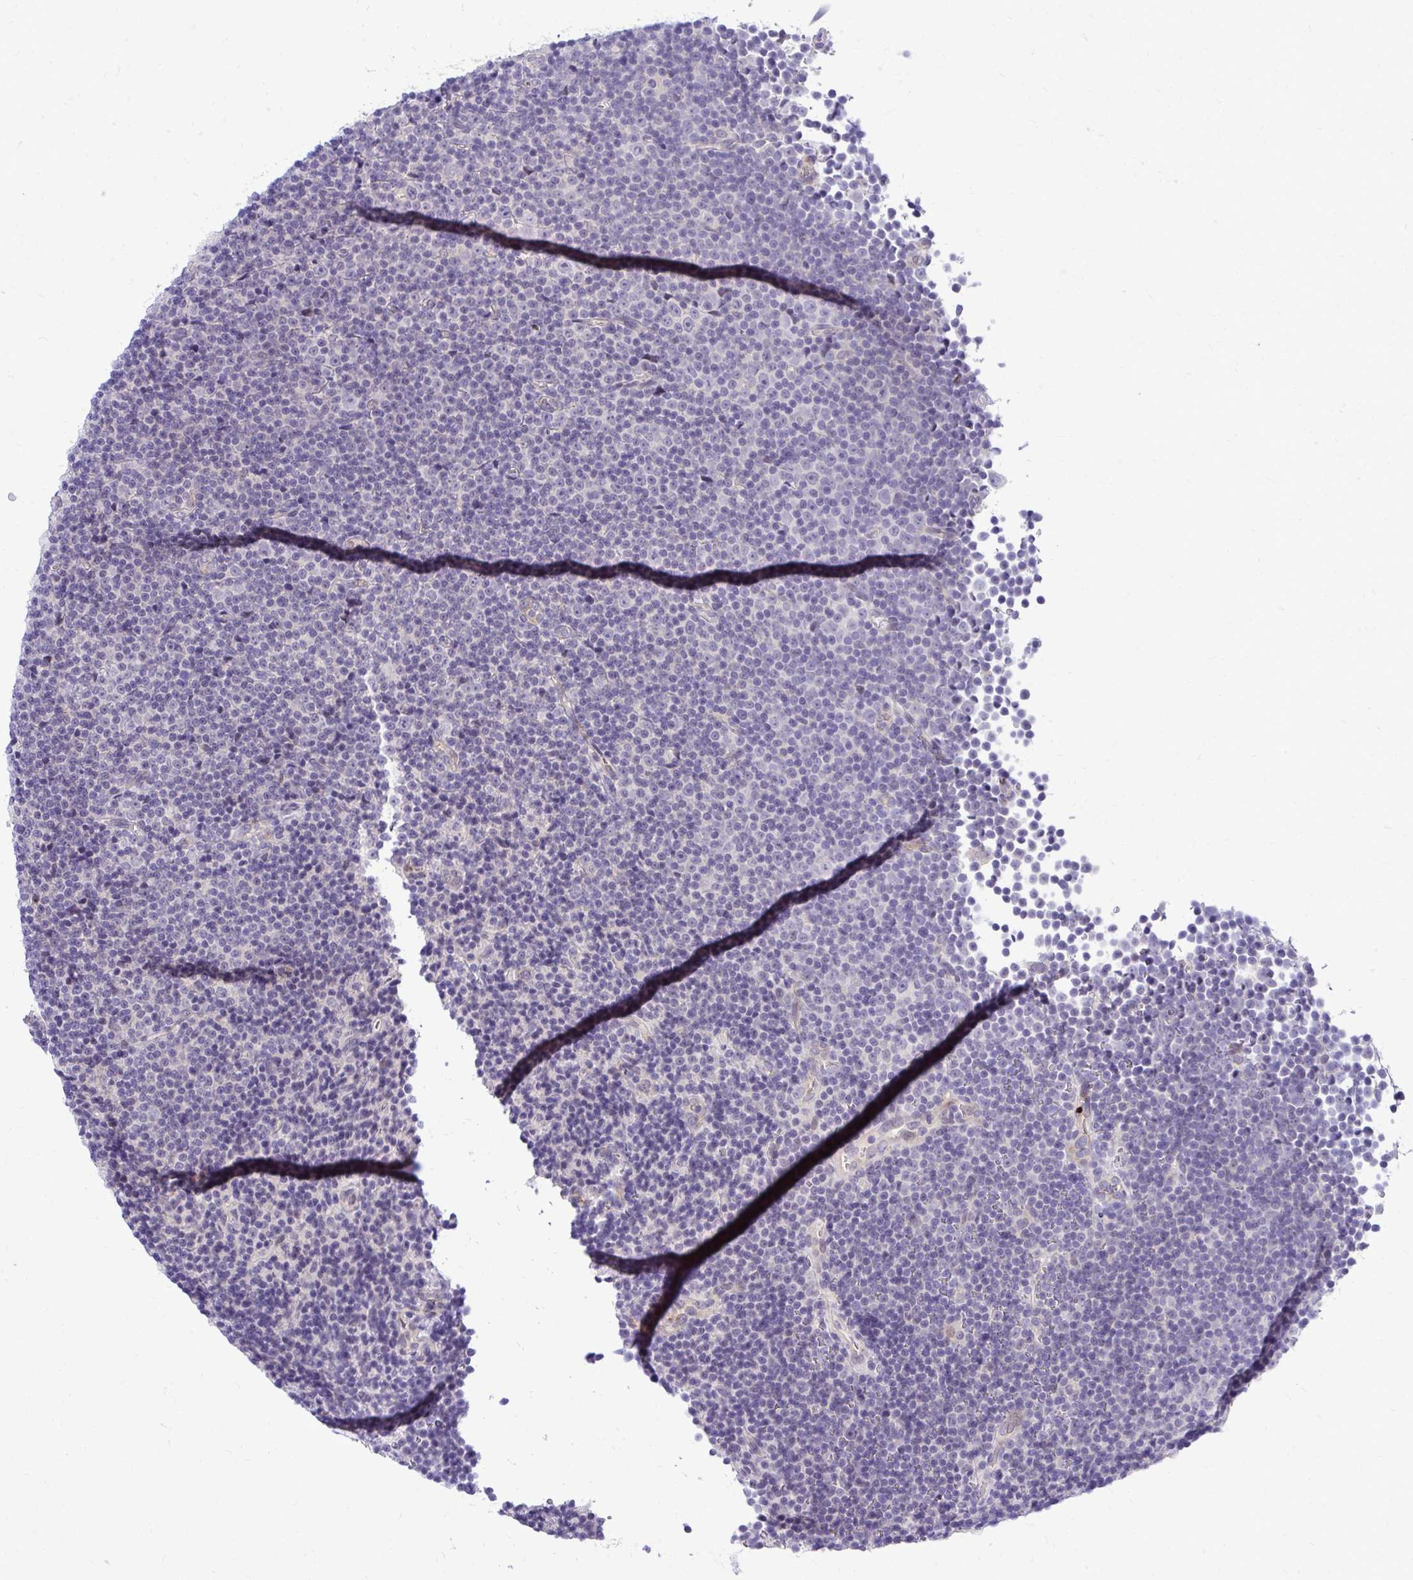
{"staining": {"intensity": "negative", "quantity": "none", "location": "none"}, "tissue": "lymphoma", "cell_type": "Tumor cells", "image_type": "cancer", "snomed": [{"axis": "morphology", "description": "Malignant lymphoma, non-Hodgkin's type, Low grade"}, {"axis": "topography", "description": "Lymph node"}], "caption": "Immunohistochemistry of human lymphoma displays no staining in tumor cells. The staining is performed using DAB (3,3'-diaminobenzidine) brown chromogen with nuclei counter-stained in using hematoxylin.", "gene": "ZSWIM9", "patient": {"sex": "female", "age": 67}}